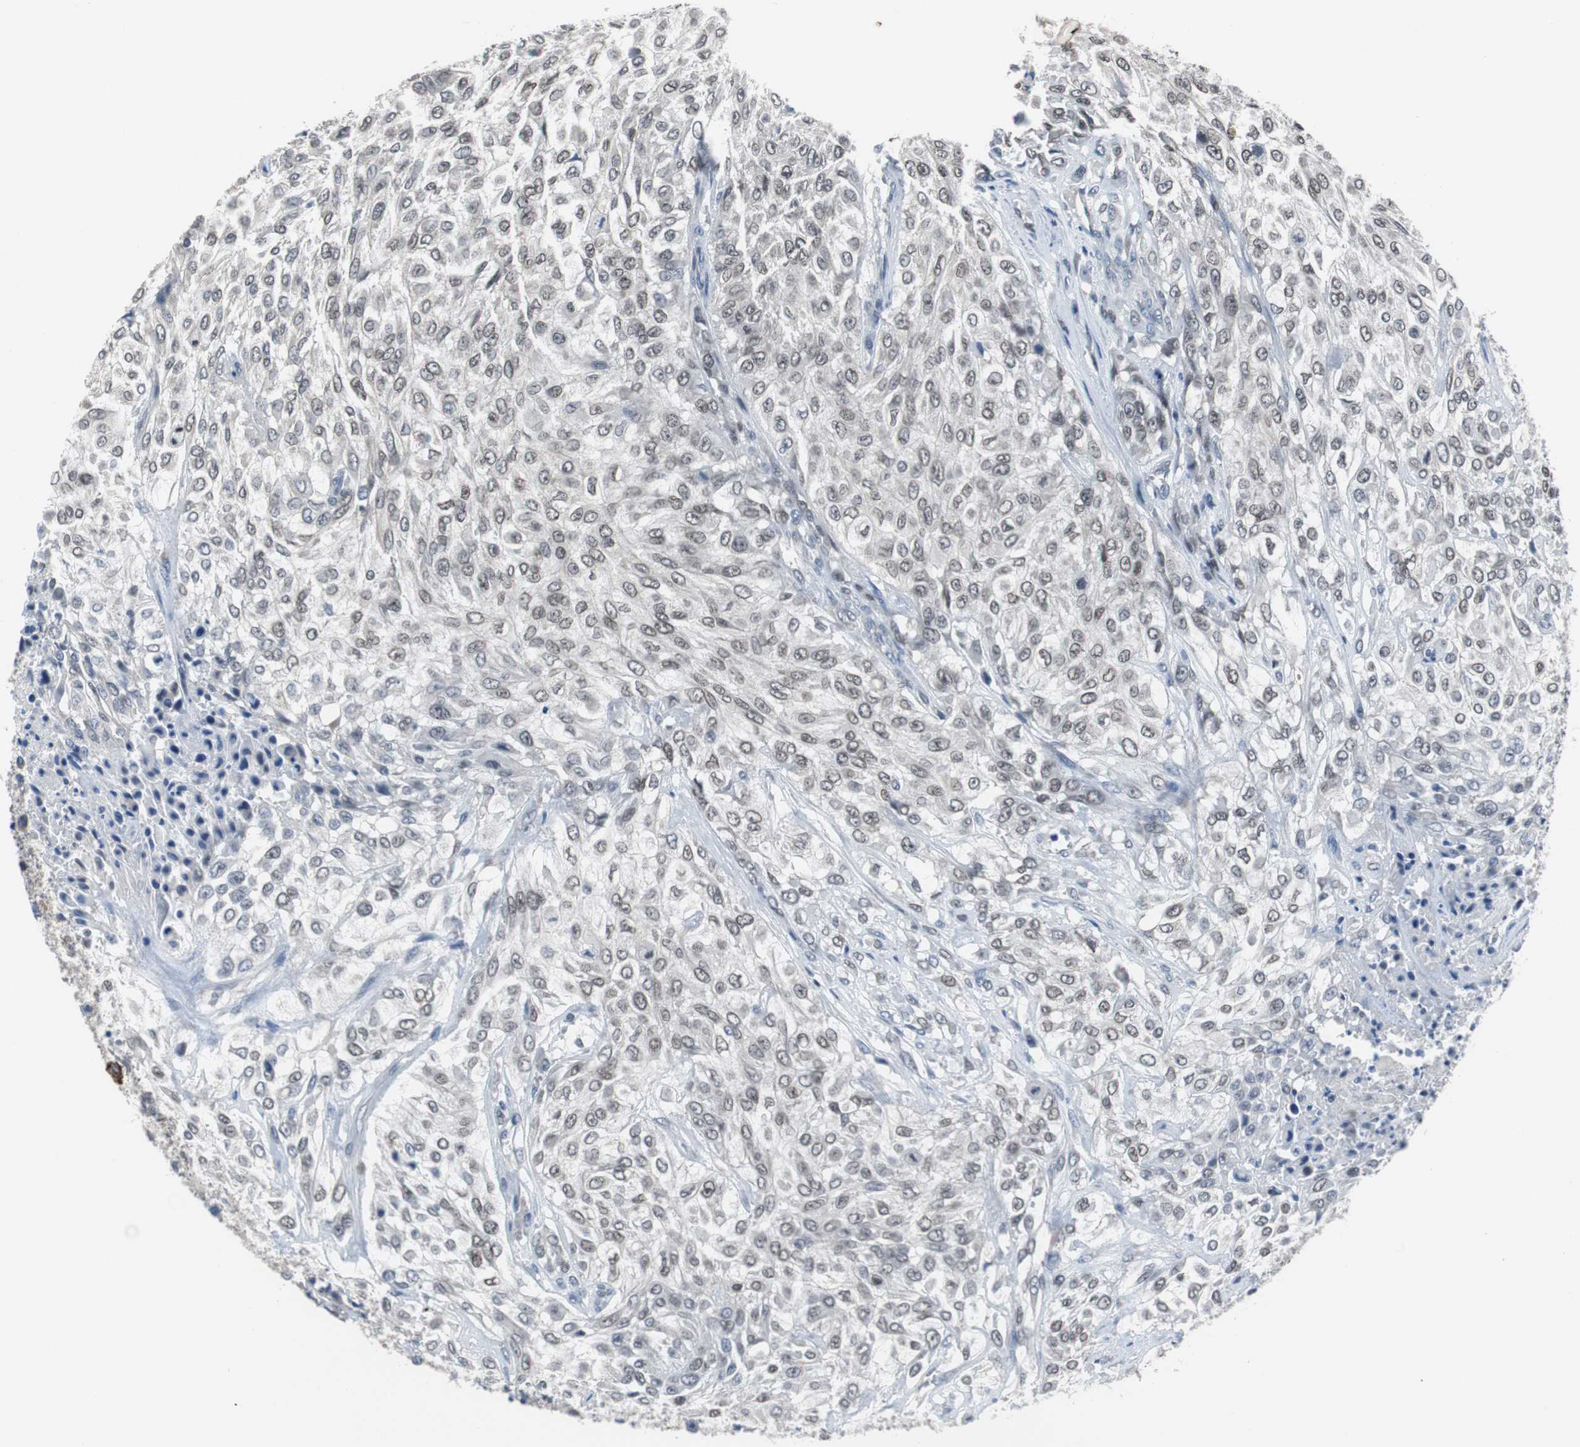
{"staining": {"intensity": "weak", "quantity": "25%-75%", "location": "nuclear"}, "tissue": "urothelial cancer", "cell_type": "Tumor cells", "image_type": "cancer", "snomed": [{"axis": "morphology", "description": "Urothelial carcinoma, High grade"}, {"axis": "topography", "description": "Urinary bladder"}], "caption": "Tumor cells demonstrate weak nuclear expression in approximately 25%-75% of cells in high-grade urothelial carcinoma. (IHC, brightfield microscopy, high magnification).", "gene": "TP63", "patient": {"sex": "male", "age": 57}}